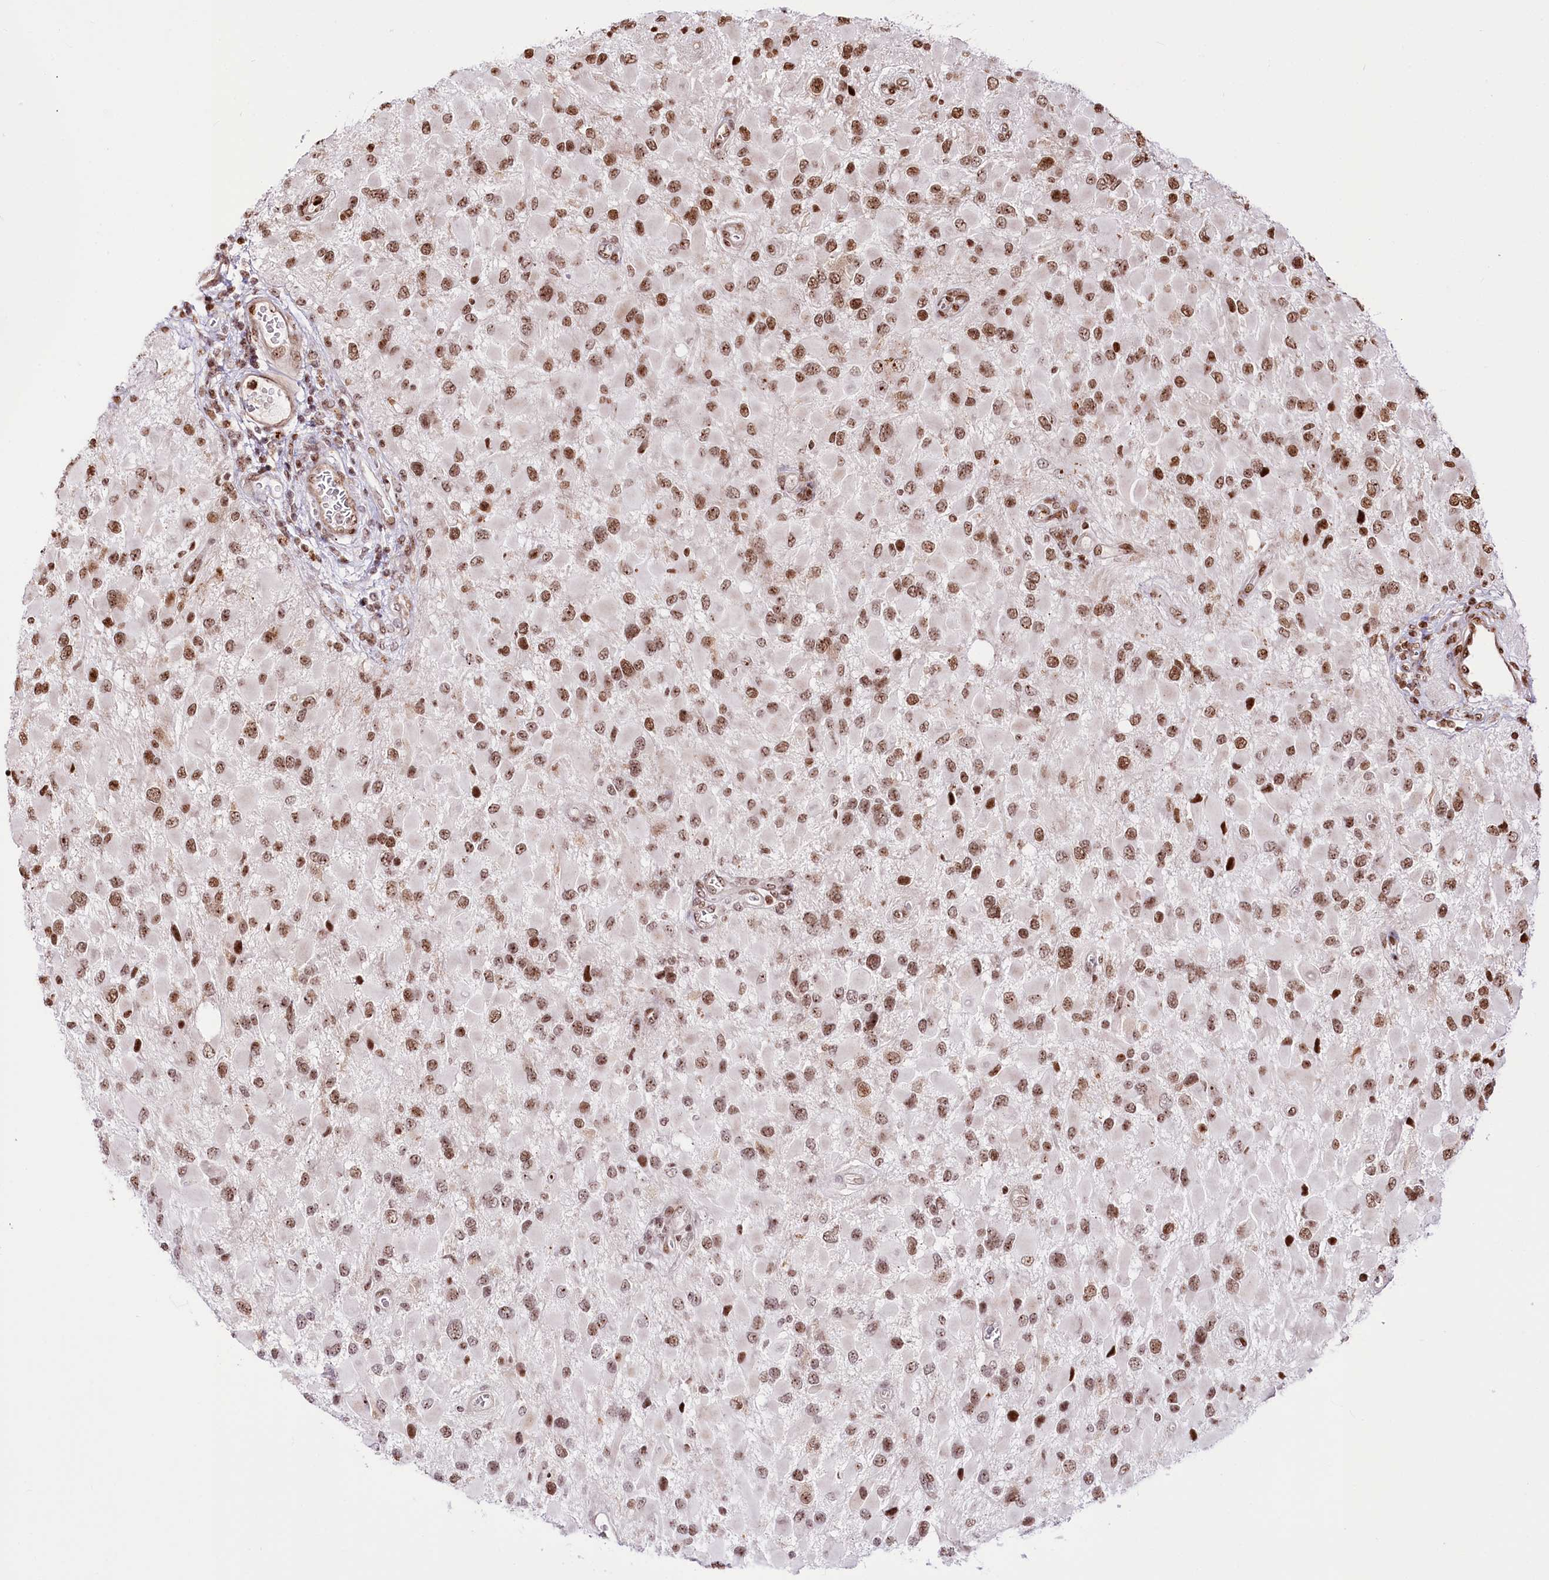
{"staining": {"intensity": "moderate", "quantity": ">75%", "location": "nuclear"}, "tissue": "glioma", "cell_type": "Tumor cells", "image_type": "cancer", "snomed": [{"axis": "morphology", "description": "Glioma, malignant, High grade"}, {"axis": "topography", "description": "Brain"}], "caption": "High-magnification brightfield microscopy of malignant glioma (high-grade) stained with DAB (brown) and counterstained with hematoxylin (blue). tumor cells exhibit moderate nuclear staining is seen in approximately>75% of cells. Nuclei are stained in blue.", "gene": "PTMS", "patient": {"sex": "male", "age": 53}}